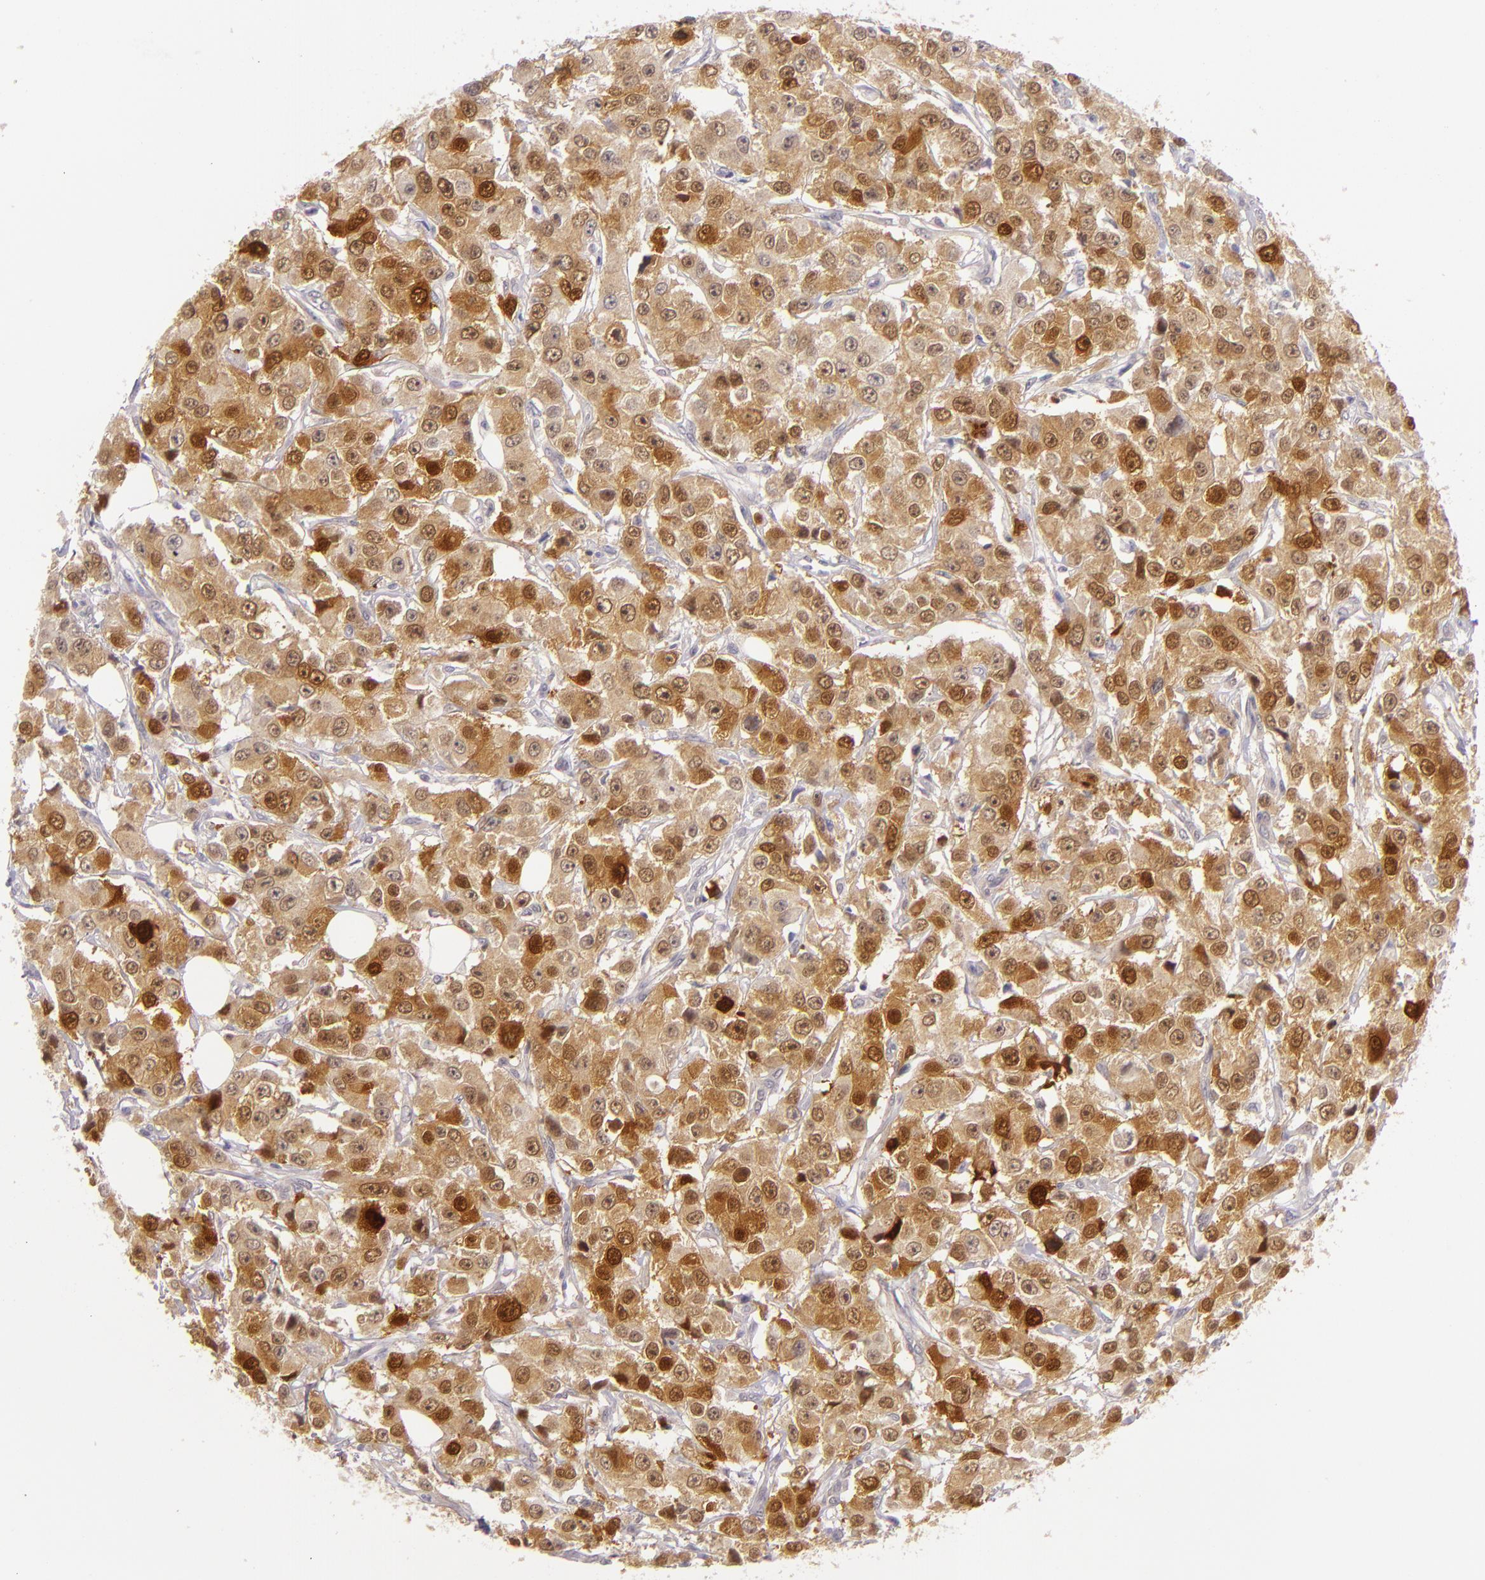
{"staining": {"intensity": "strong", "quantity": ">75%", "location": "cytoplasmic/membranous,nuclear"}, "tissue": "breast cancer", "cell_type": "Tumor cells", "image_type": "cancer", "snomed": [{"axis": "morphology", "description": "Duct carcinoma"}, {"axis": "topography", "description": "Breast"}], "caption": "Human breast cancer (intraductal carcinoma) stained with a brown dye shows strong cytoplasmic/membranous and nuclear positive staining in about >75% of tumor cells.", "gene": "CSE1L", "patient": {"sex": "female", "age": 58}}